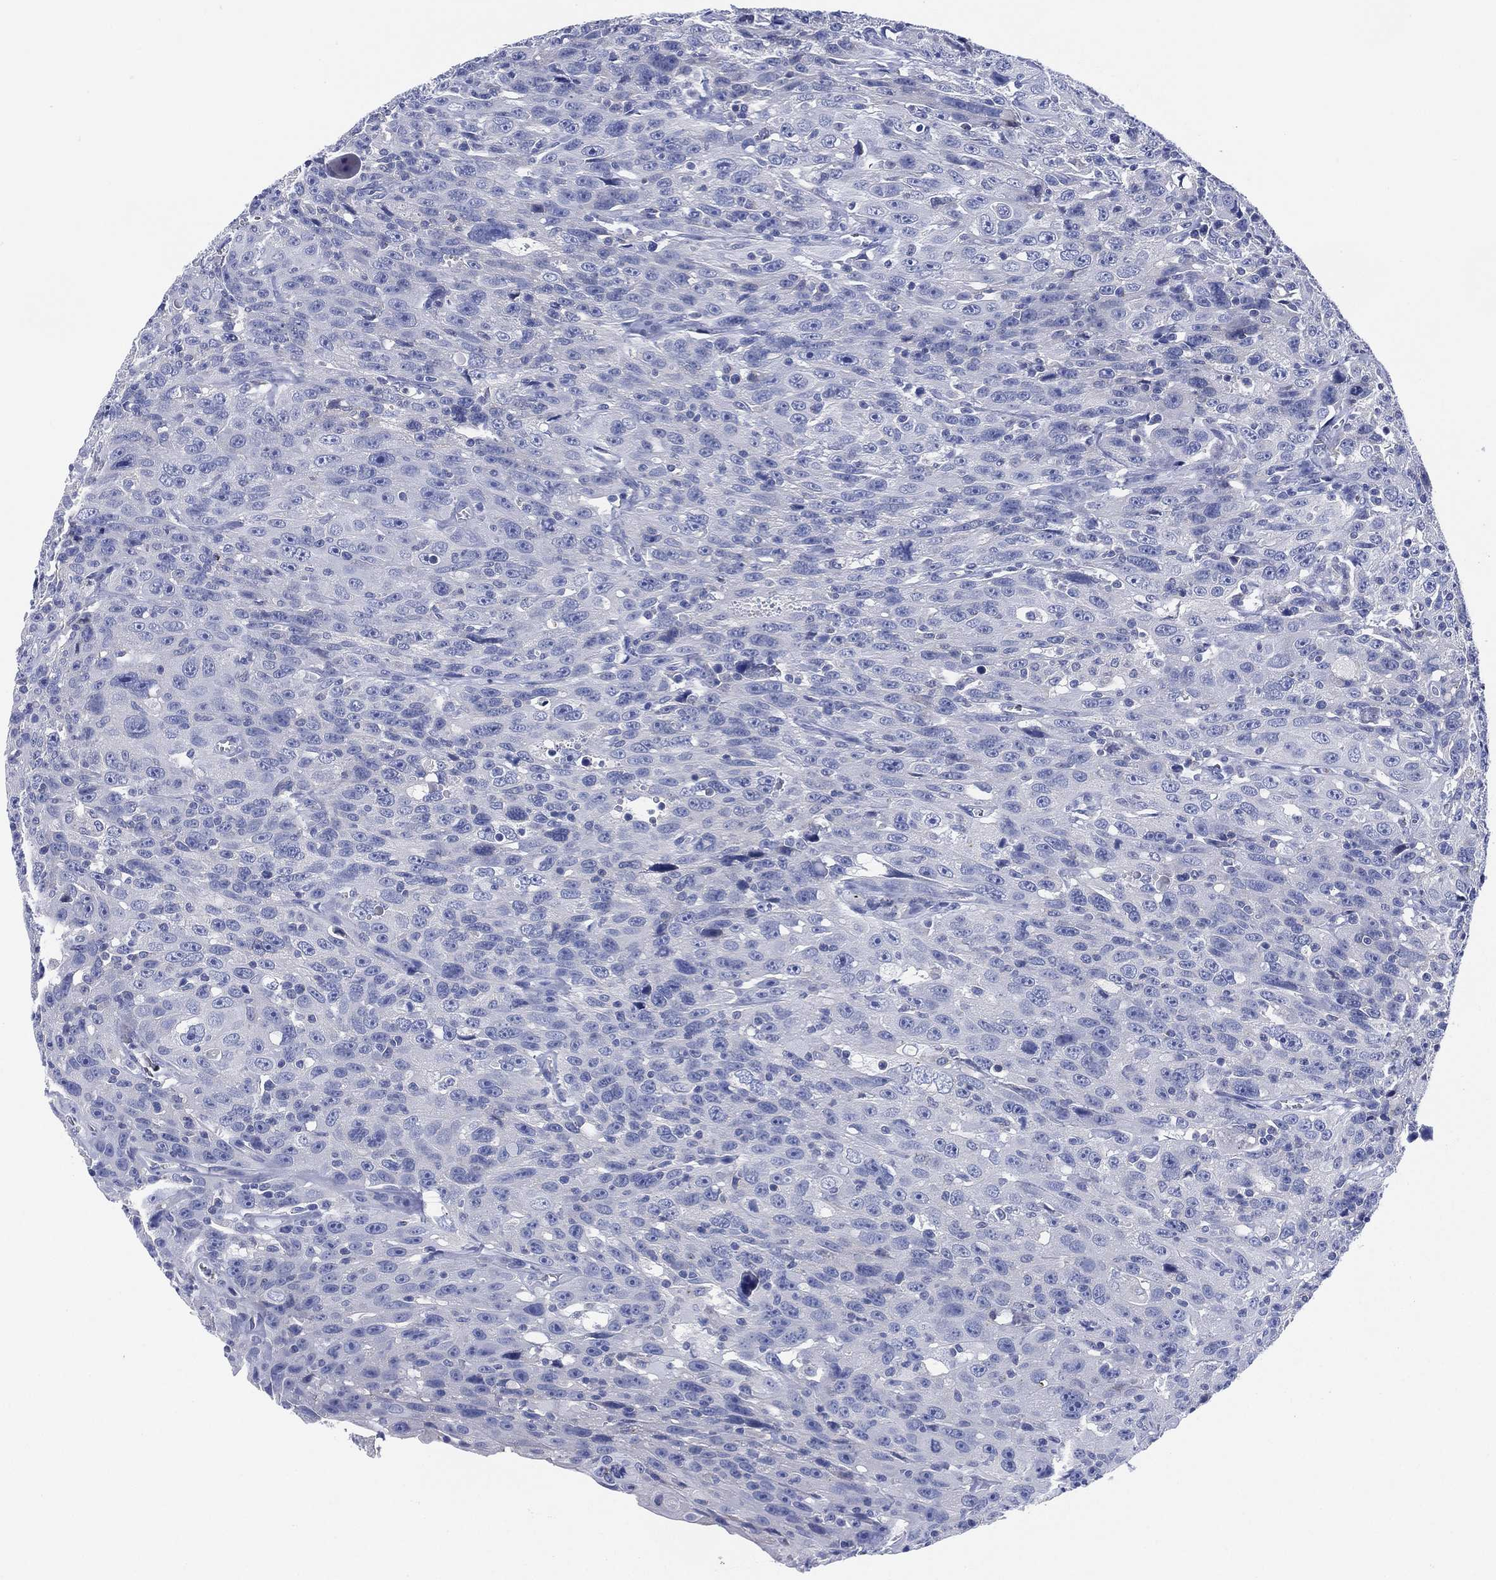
{"staining": {"intensity": "negative", "quantity": "none", "location": "none"}, "tissue": "urothelial cancer", "cell_type": "Tumor cells", "image_type": "cancer", "snomed": [{"axis": "morphology", "description": "Urothelial carcinoma, NOS"}, {"axis": "morphology", "description": "Urothelial carcinoma, High grade"}, {"axis": "topography", "description": "Urinary bladder"}], "caption": "Tumor cells show no significant expression in high-grade urothelial carcinoma.", "gene": "CHRNA3", "patient": {"sex": "female", "age": 73}}